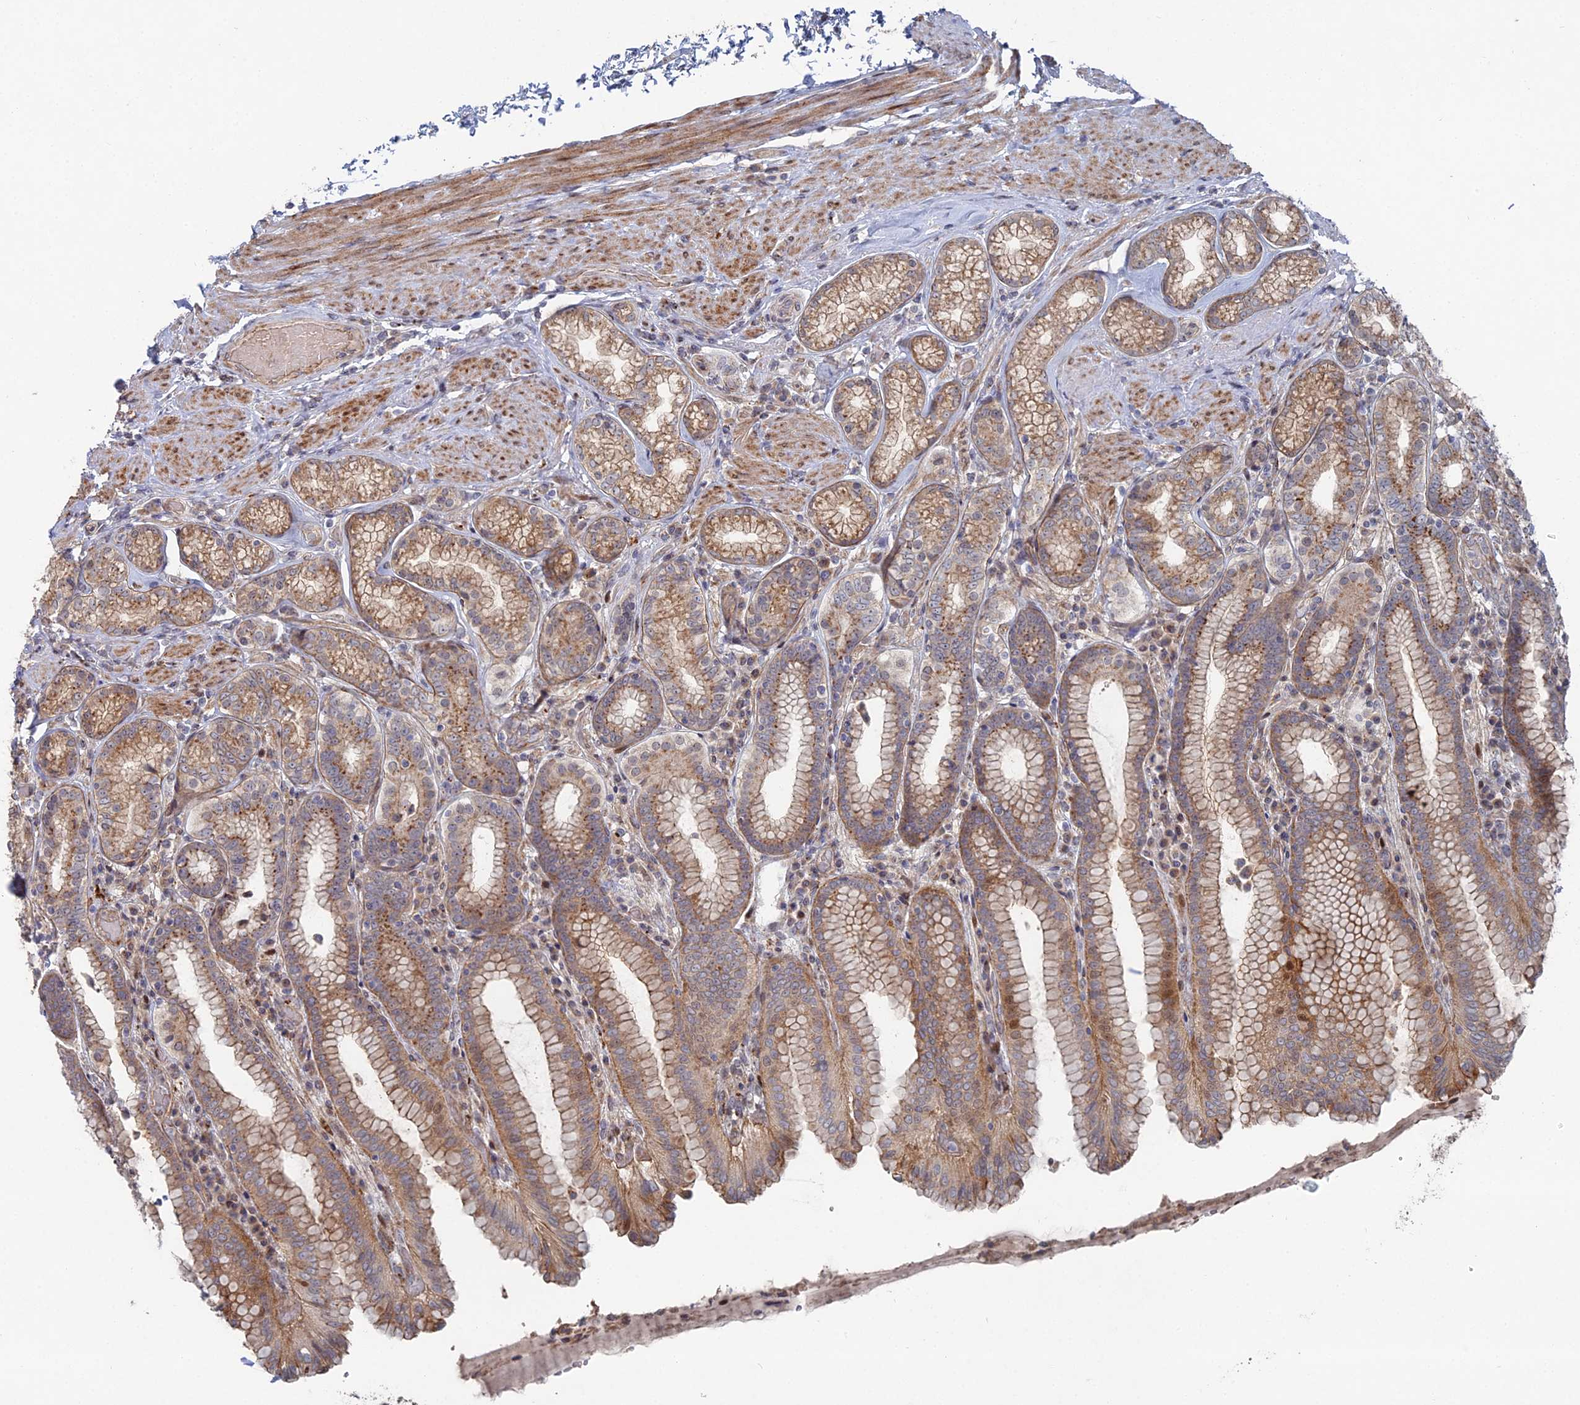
{"staining": {"intensity": "moderate", "quantity": ">75%", "location": "cytoplasmic/membranous"}, "tissue": "stomach", "cell_type": "Glandular cells", "image_type": "normal", "snomed": [{"axis": "morphology", "description": "Normal tissue, NOS"}, {"axis": "topography", "description": "Stomach, upper"}, {"axis": "topography", "description": "Stomach, lower"}], "caption": "An immunohistochemistry (IHC) histopathology image of normal tissue is shown. Protein staining in brown labels moderate cytoplasmic/membranous positivity in stomach within glandular cells. The protein of interest is stained brown, and the nuclei are stained in blue (DAB IHC with brightfield microscopy, high magnification).", "gene": "SGMS1", "patient": {"sex": "female", "age": 76}}